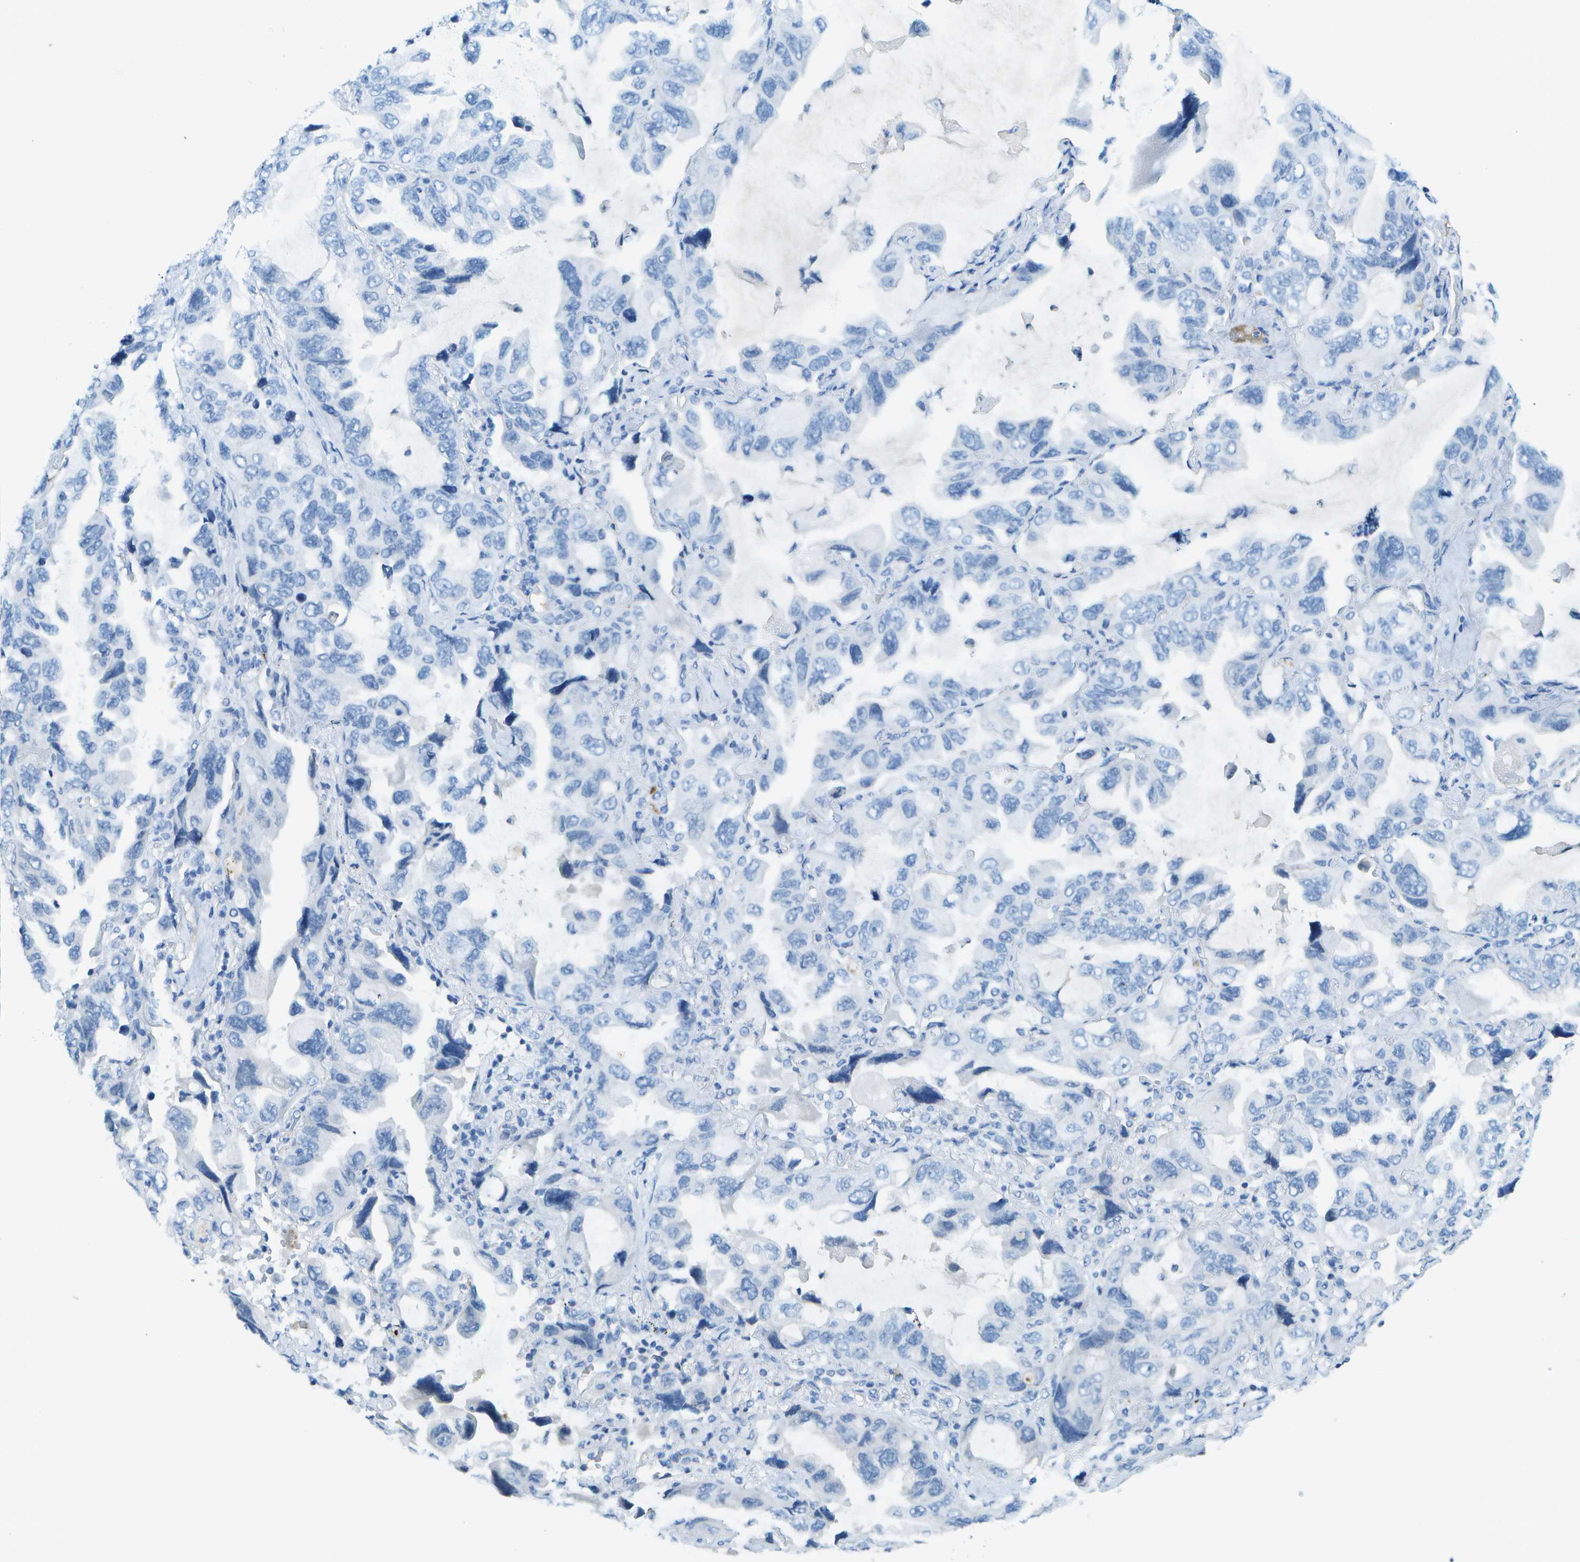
{"staining": {"intensity": "negative", "quantity": "none", "location": "none"}, "tissue": "lung cancer", "cell_type": "Tumor cells", "image_type": "cancer", "snomed": [{"axis": "morphology", "description": "Squamous cell carcinoma, NOS"}, {"axis": "topography", "description": "Lung"}], "caption": "Immunohistochemical staining of lung cancer demonstrates no significant positivity in tumor cells.", "gene": "C1S", "patient": {"sex": "female", "age": 73}}